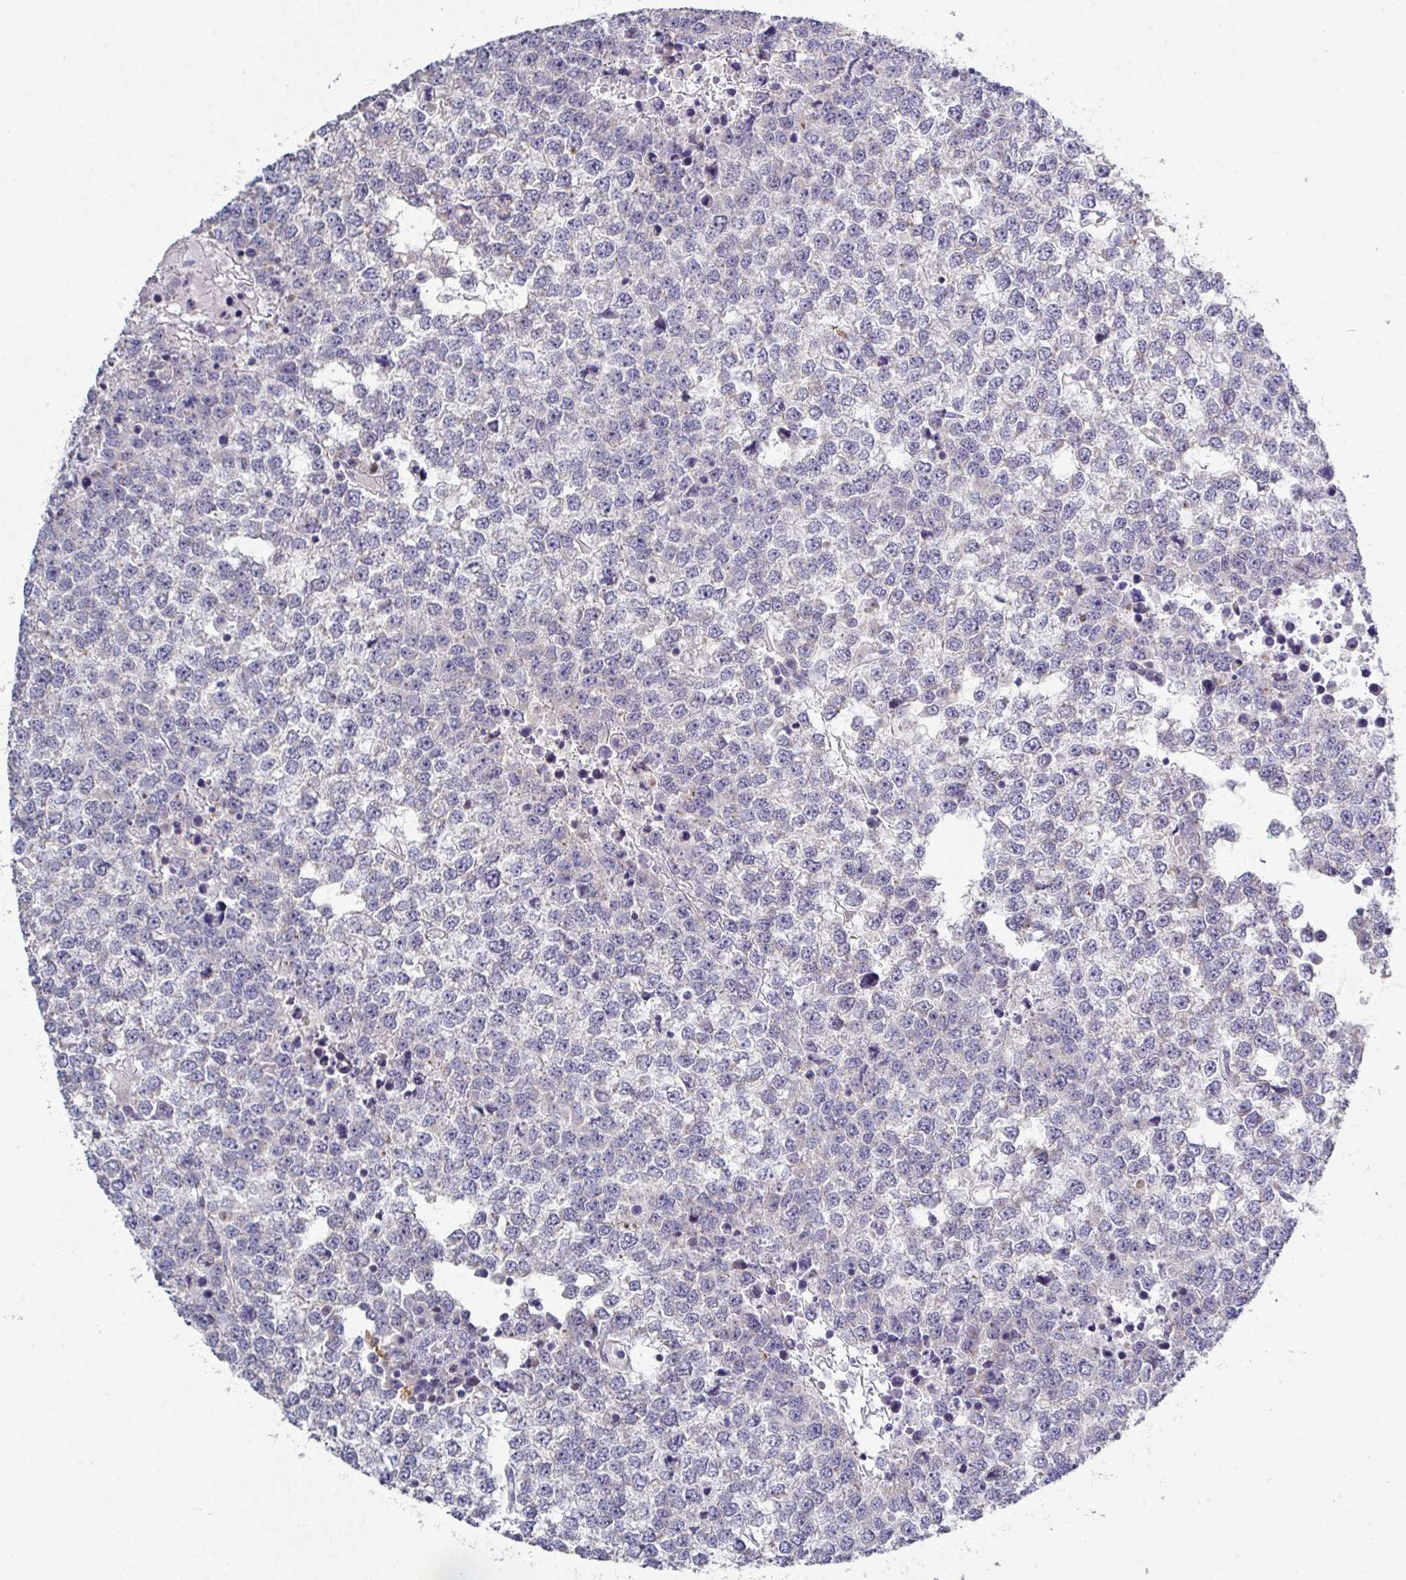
{"staining": {"intensity": "negative", "quantity": "none", "location": "none"}, "tissue": "testis cancer", "cell_type": "Tumor cells", "image_type": "cancer", "snomed": [{"axis": "morphology", "description": "Seminoma, NOS"}, {"axis": "topography", "description": "Testis"}], "caption": "DAB immunohistochemical staining of human testis cancer reveals no significant expression in tumor cells.", "gene": "DCAF12L2", "patient": {"sex": "male", "age": 65}}